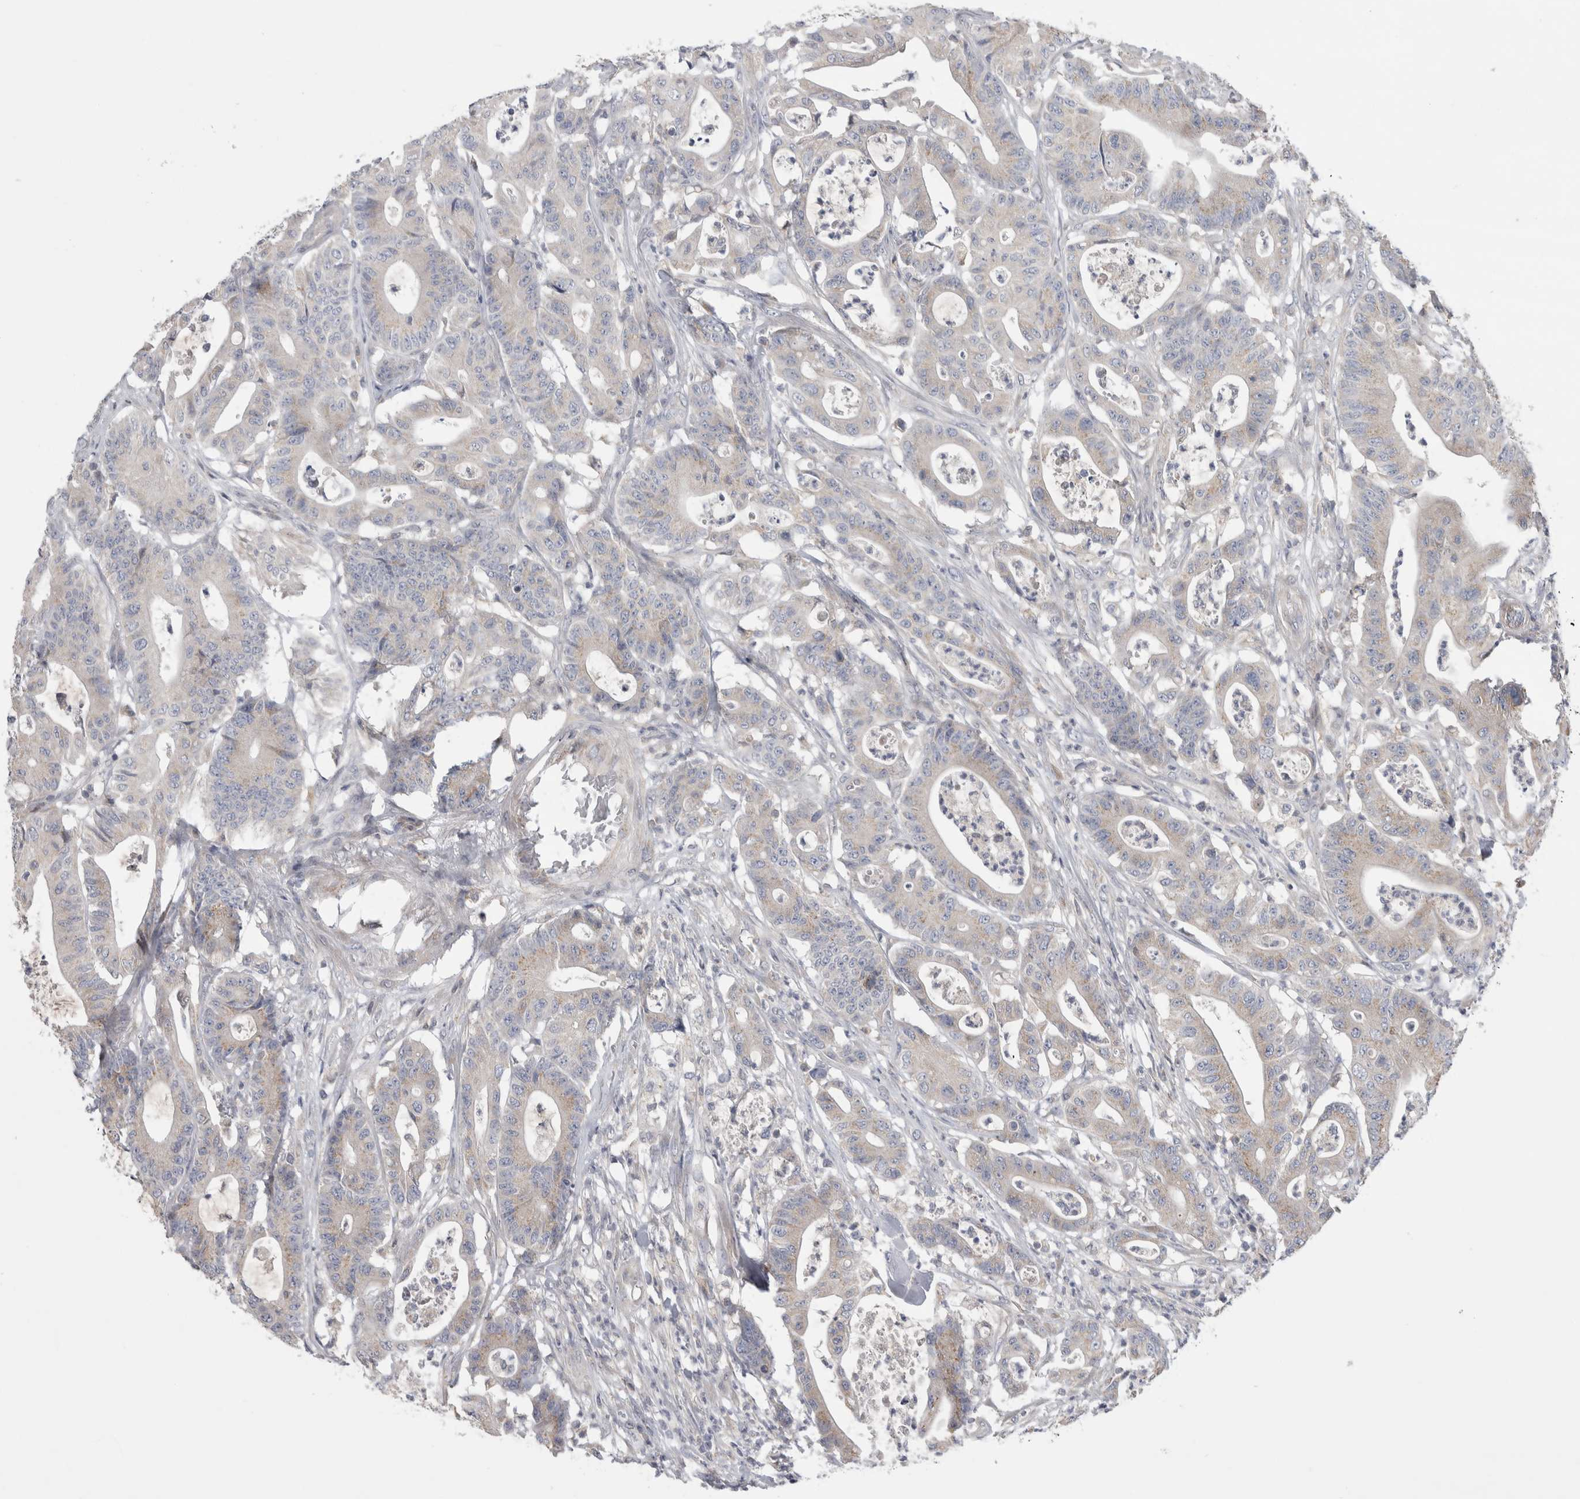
{"staining": {"intensity": "weak", "quantity": "<25%", "location": "cytoplasmic/membranous"}, "tissue": "colorectal cancer", "cell_type": "Tumor cells", "image_type": "cancer", "snomed": [{"axis": "morphology", "description": "Adenocarcinoma, NOS"}, {"axis": "topography", "description": "Colon"}], "caption": "Adenocarcinoma (colorectal) was stained to show a protein in brown. There is no significant staining in tumor cells. The staining is performed using DAB brown chromogen with nuclei counter-stained in using hematoxylin.", "gene": "SRD5A3", "patient": {"sex": "female", "age": 84}}